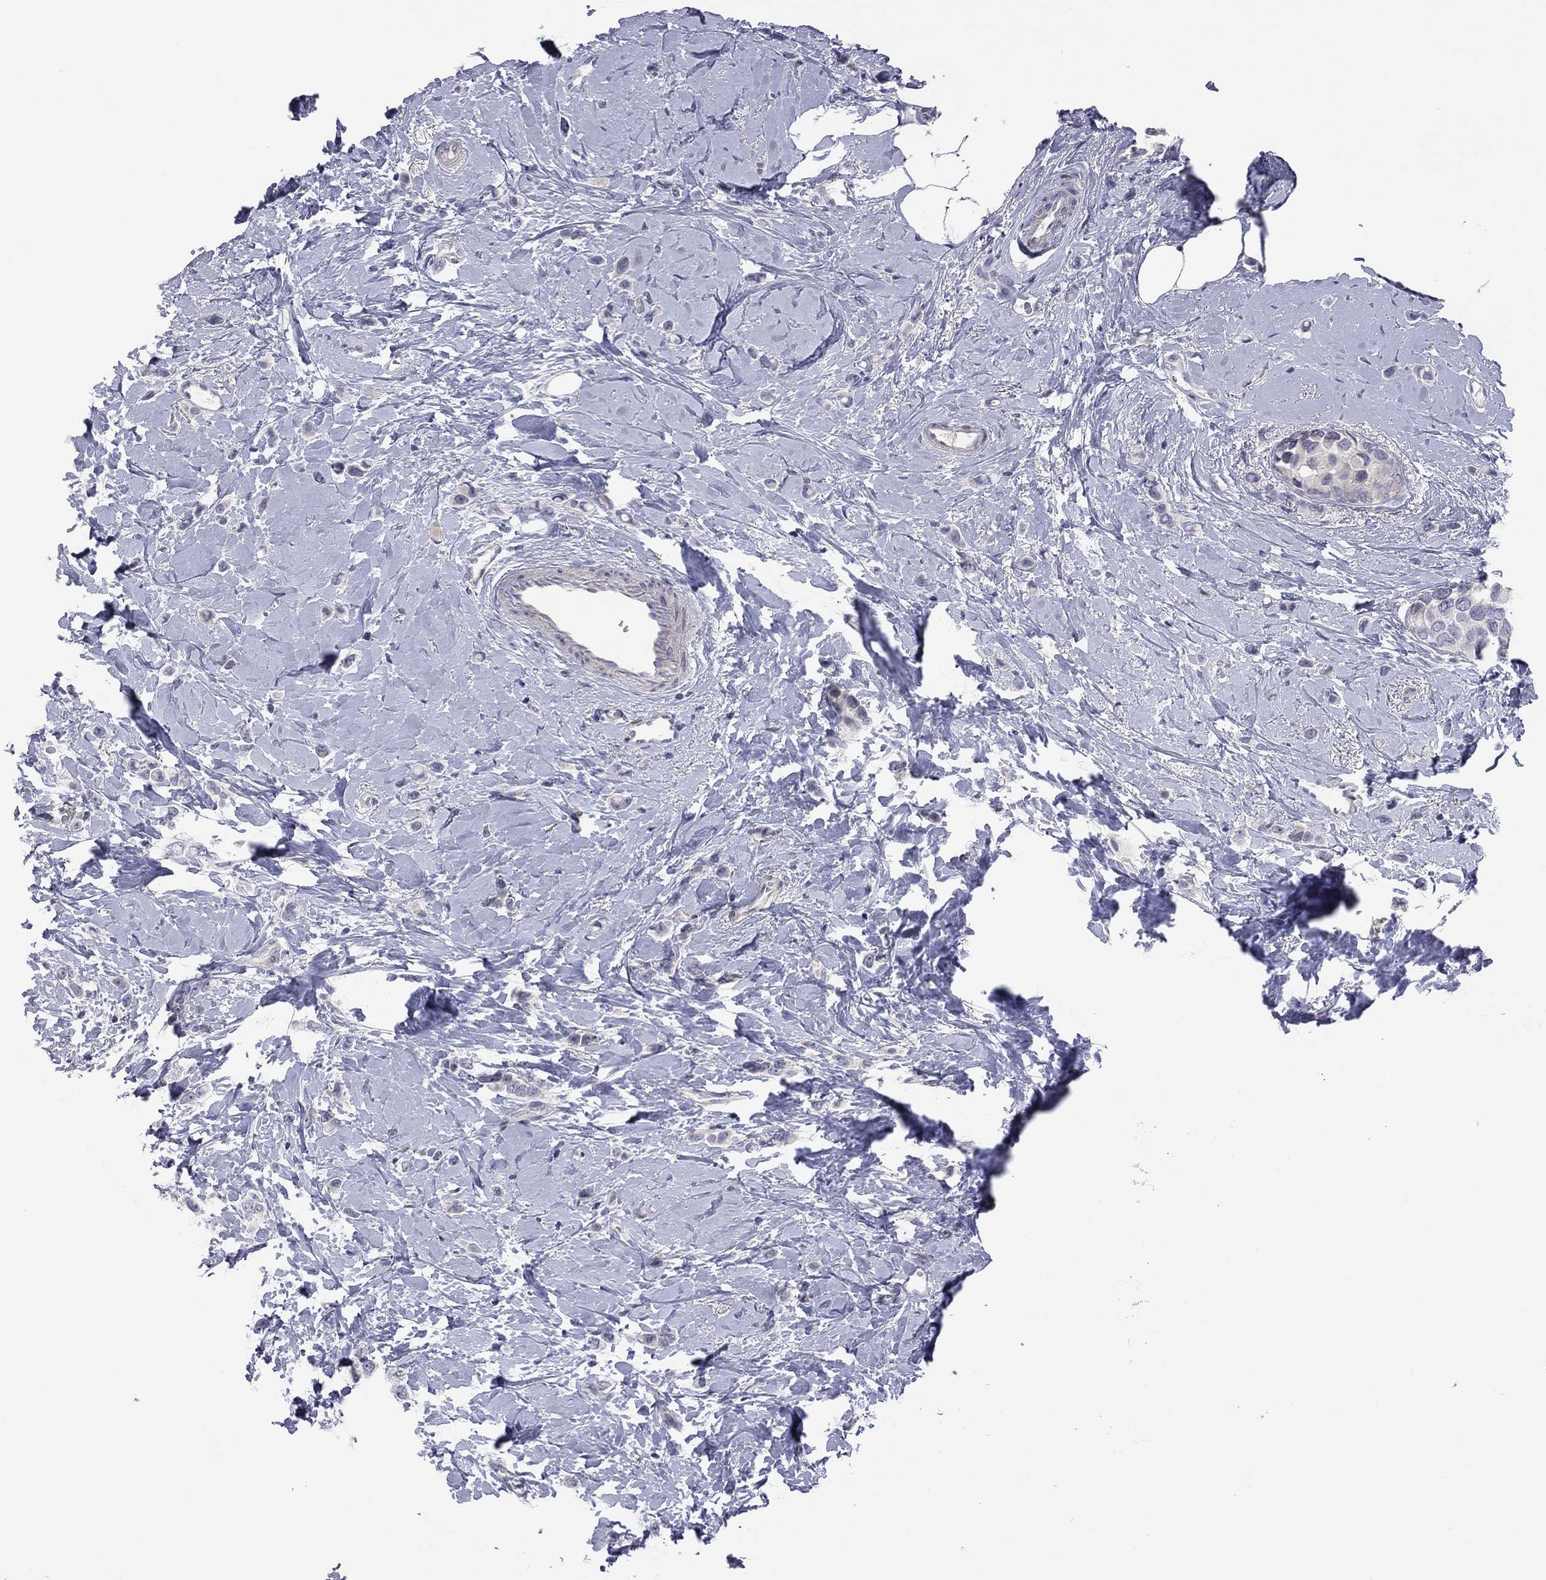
{"staining": {"intensity": "negative", "quantity": "none", "location": "none"}, "tissue": "breast cancer", "cell_type": "Tumor cells", "image_type": "cancer", "snomed": [{"axis": "morphology", "description": "Lobular carcinoma"}, {"axis": "topography", "description": "Breast"}], "caption": "There is no significant expression in tumor cells of breast lobular carcinoma.", "gene": "POU5F2", "patient": {"sex": "female", "age": 66}}